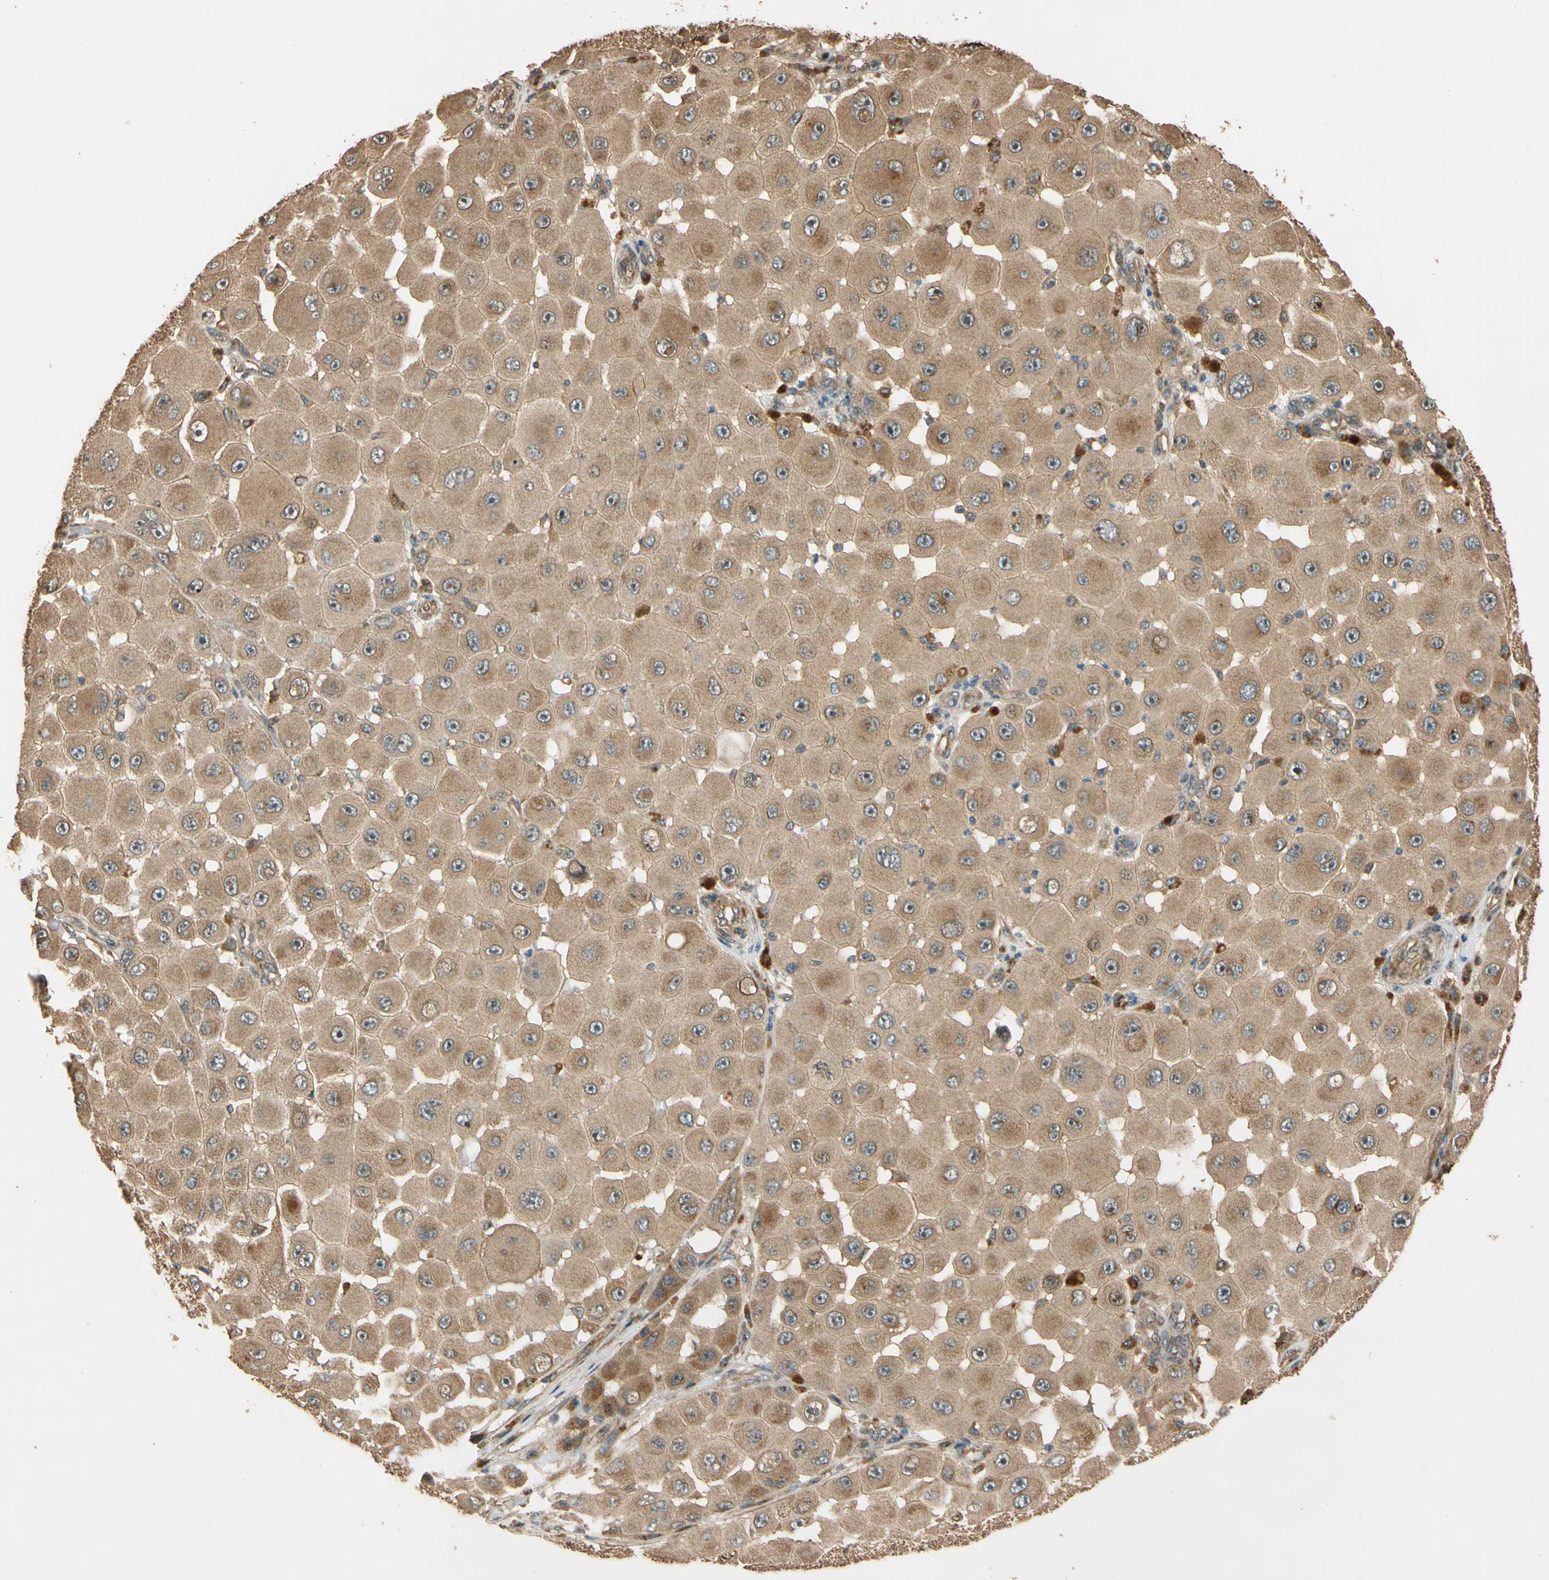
{"staining": {"intensity": "moderate", "quantity": ">75%", "location": "cytoplasmic/membranous"}, "tissue": "melanoma", "cell_type": "Tumor cells", "image_type": "cancer", "snomed": [{"axis": "morphology", "description": "Malignant melanoma, NOS"}, {"axis": "topography", "description": "Skin"}], "caption": "The photomicrograph exhibits a brown stain indicating the presence of a protein in the cytoplasmic/membranous of tumor cells in malignant melanoma.", "gene": "MGRN1", "patient": {"sex": "female", "age": 81}}